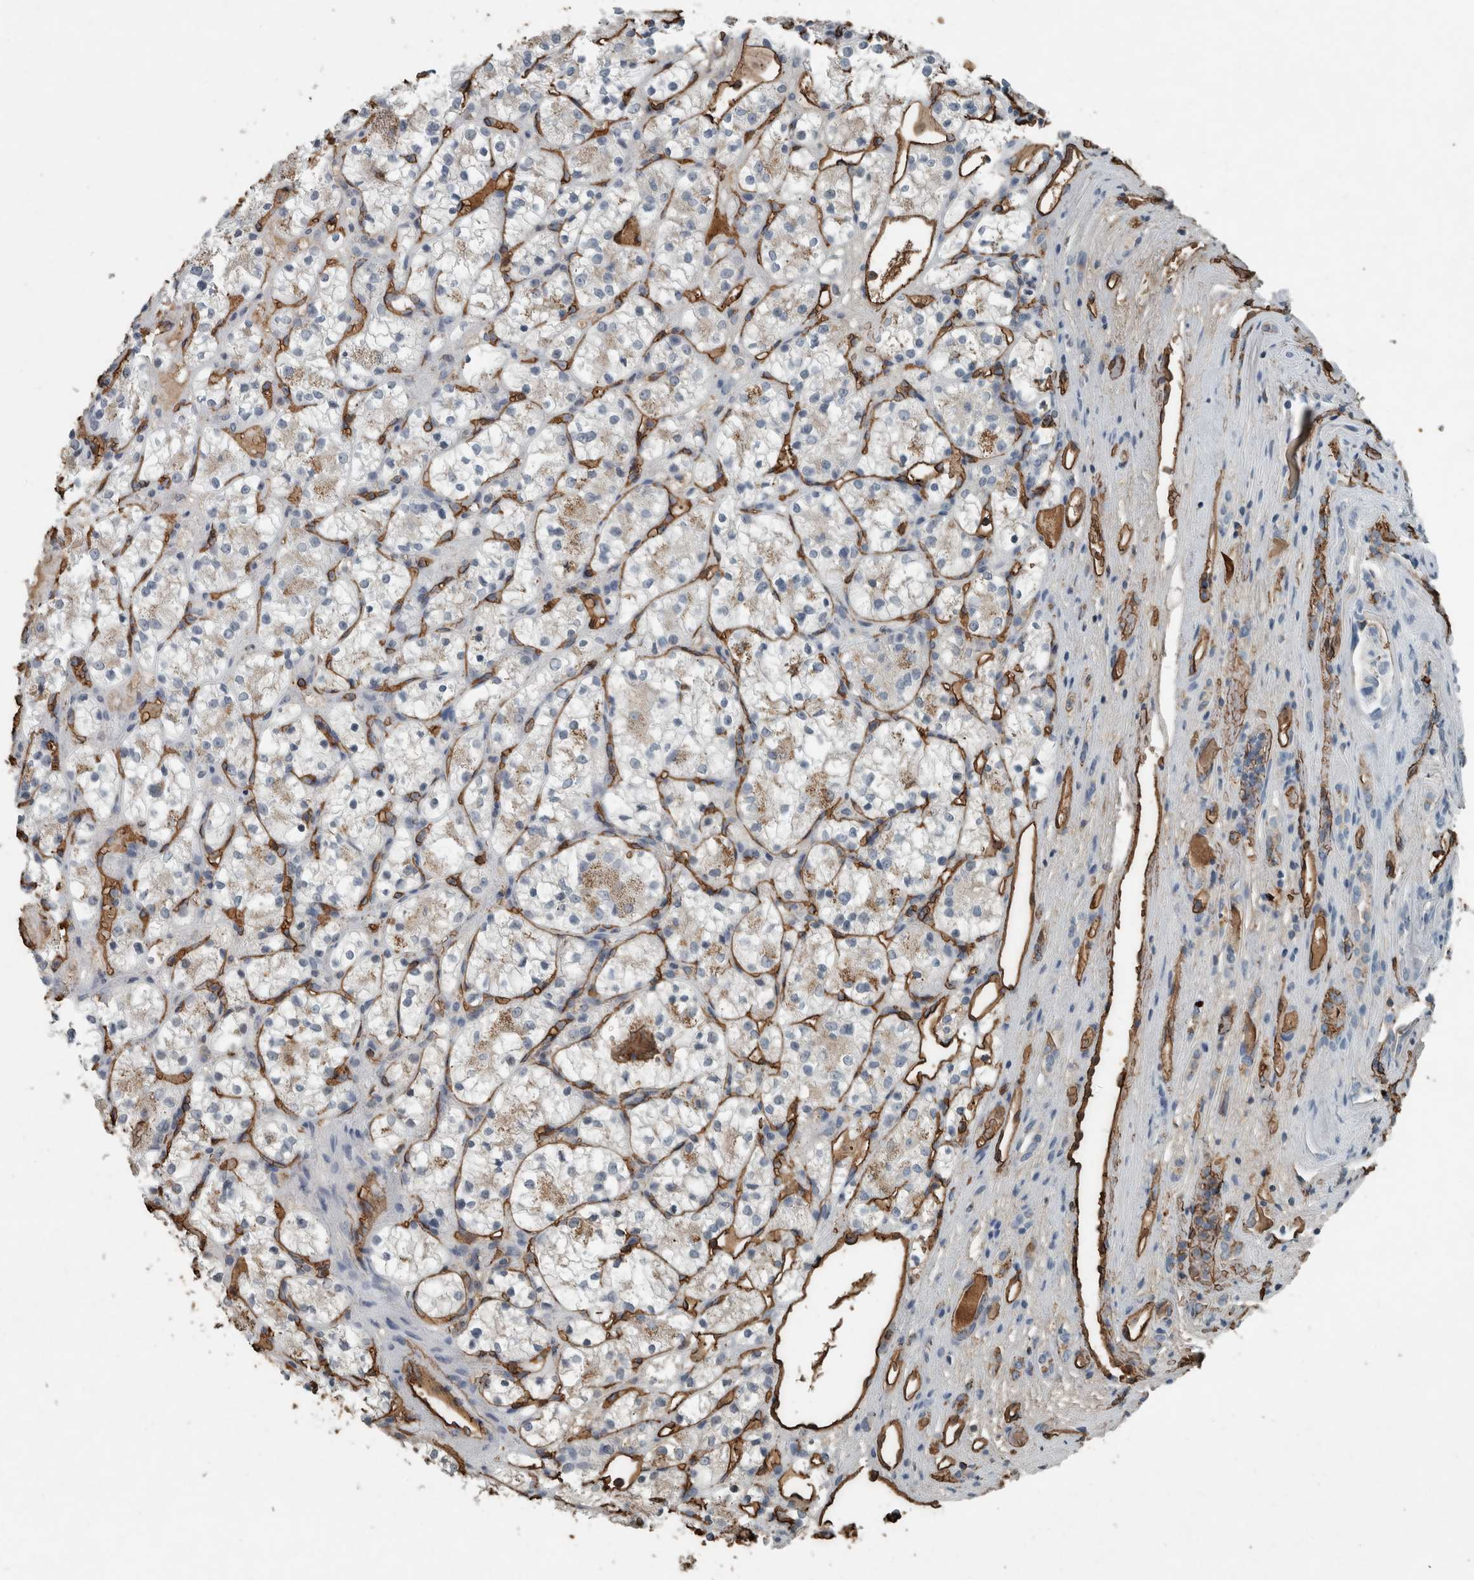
{"staining": {"intensity": "negative", "quantity": "none", "location": "none"}, "tissue": "renal cancer", "cell_type": "Tumor cells", "image_type": "cancer", "snomed": [{"axis": "morphology", "description": "Adenocarcinoma, NOS"}, {"axis": "topography", "description": "Kidney"}], "caption": "The micrograph exhibits no significant positivity in tumor cells of renal adenocarcinoma. Nuclei are stained in blue.", "gene": "LBP", "patient": {"sex": "female", "age": 60}}